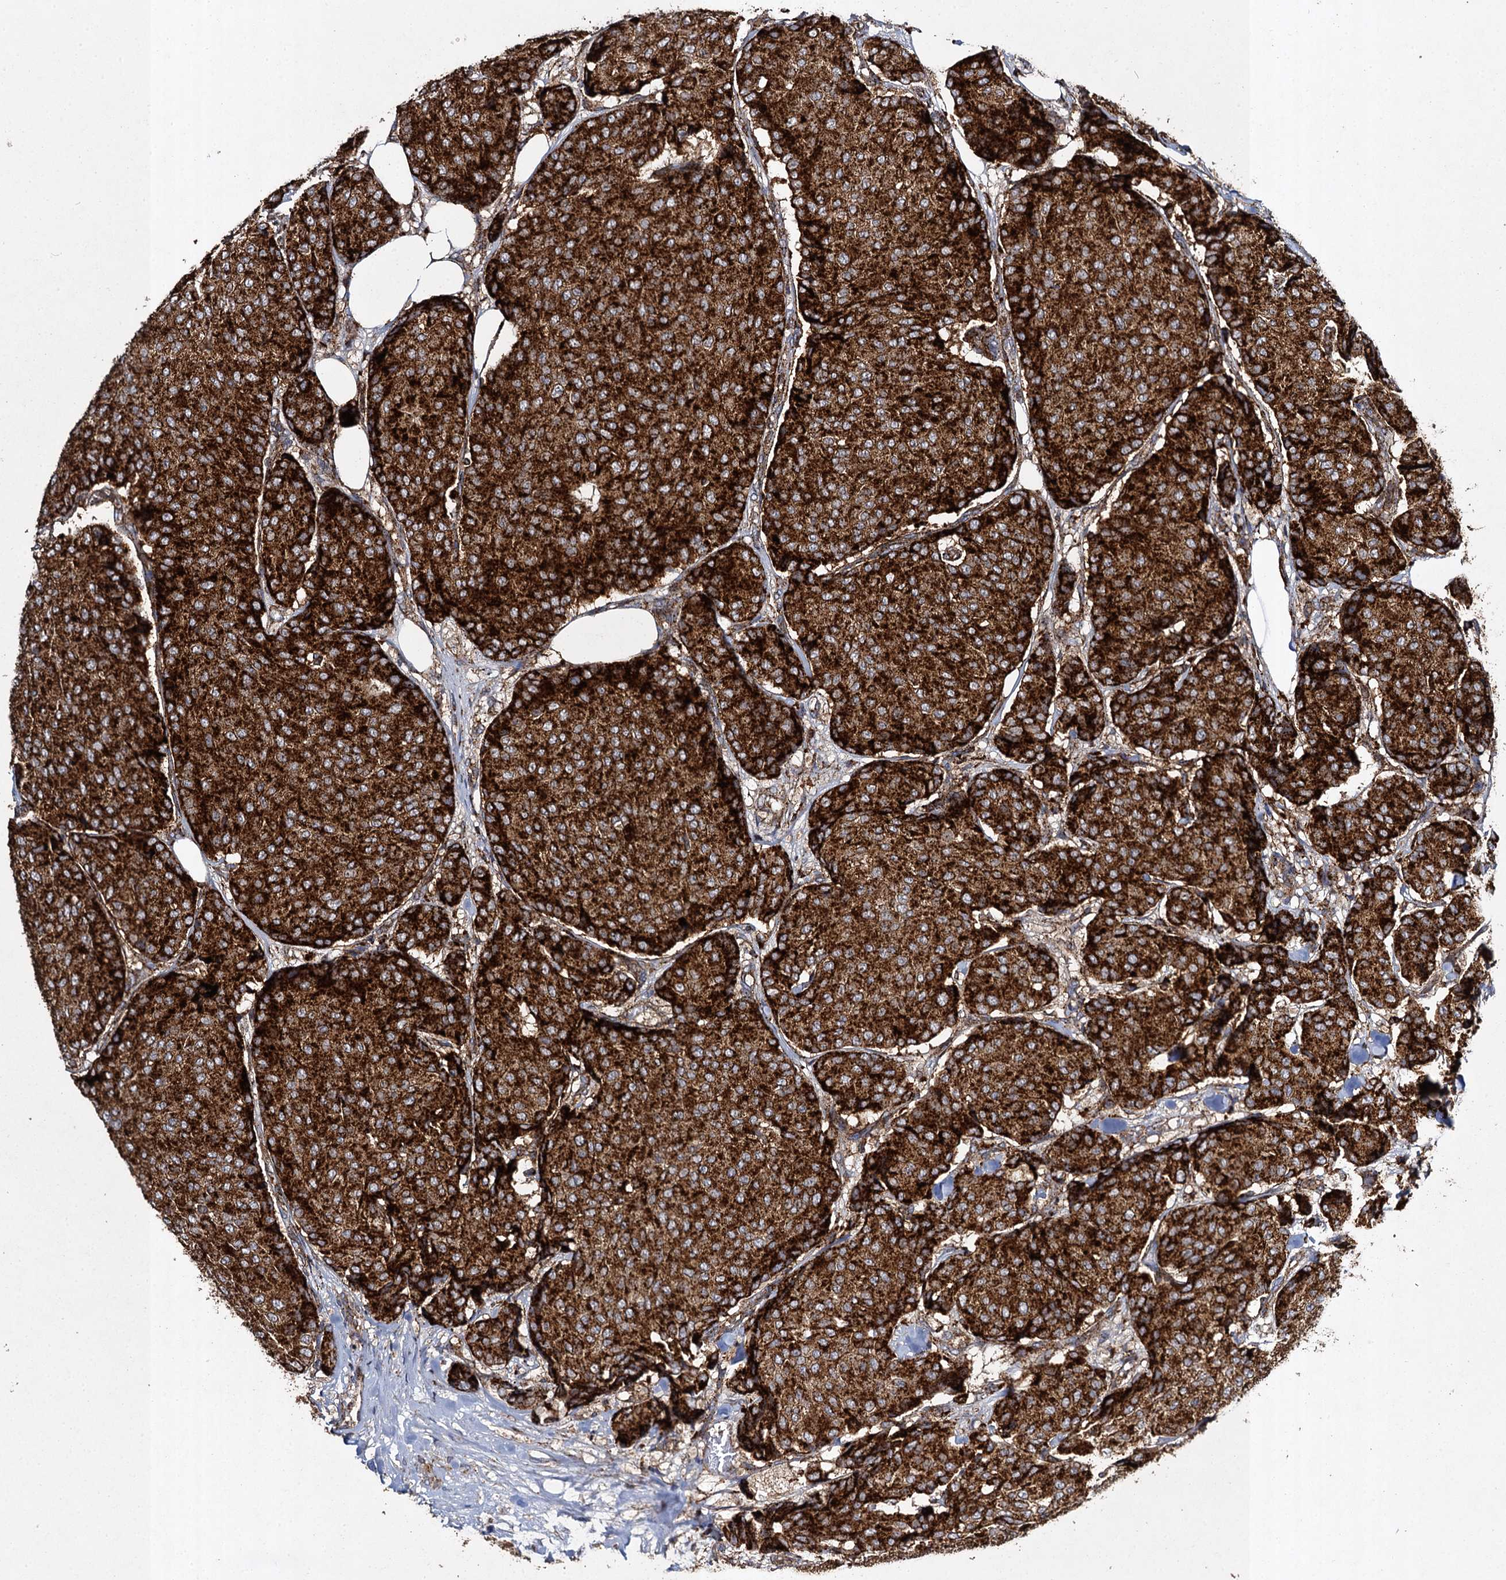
{"staining": {"intensity": "strong", "quantity": ">75%", "location": "cytoplasmic/membranous"}, "tissue": "breast cancer", "cell_type": "Tumor cells", "image_type": "cancer", "snomed": [{"axis": "morphology", "description": "Duct carcinoma"}, {"axis": "topography", "description": "Breast"}], "caption": "A brown stain shows strong cytoplasmic/membranous positivity of a protein in breast cancer (infiltrating ductal carcinoma) tumor cells.", "gene": "GBA1", "patient": {"sex": "female", "age": 75}}